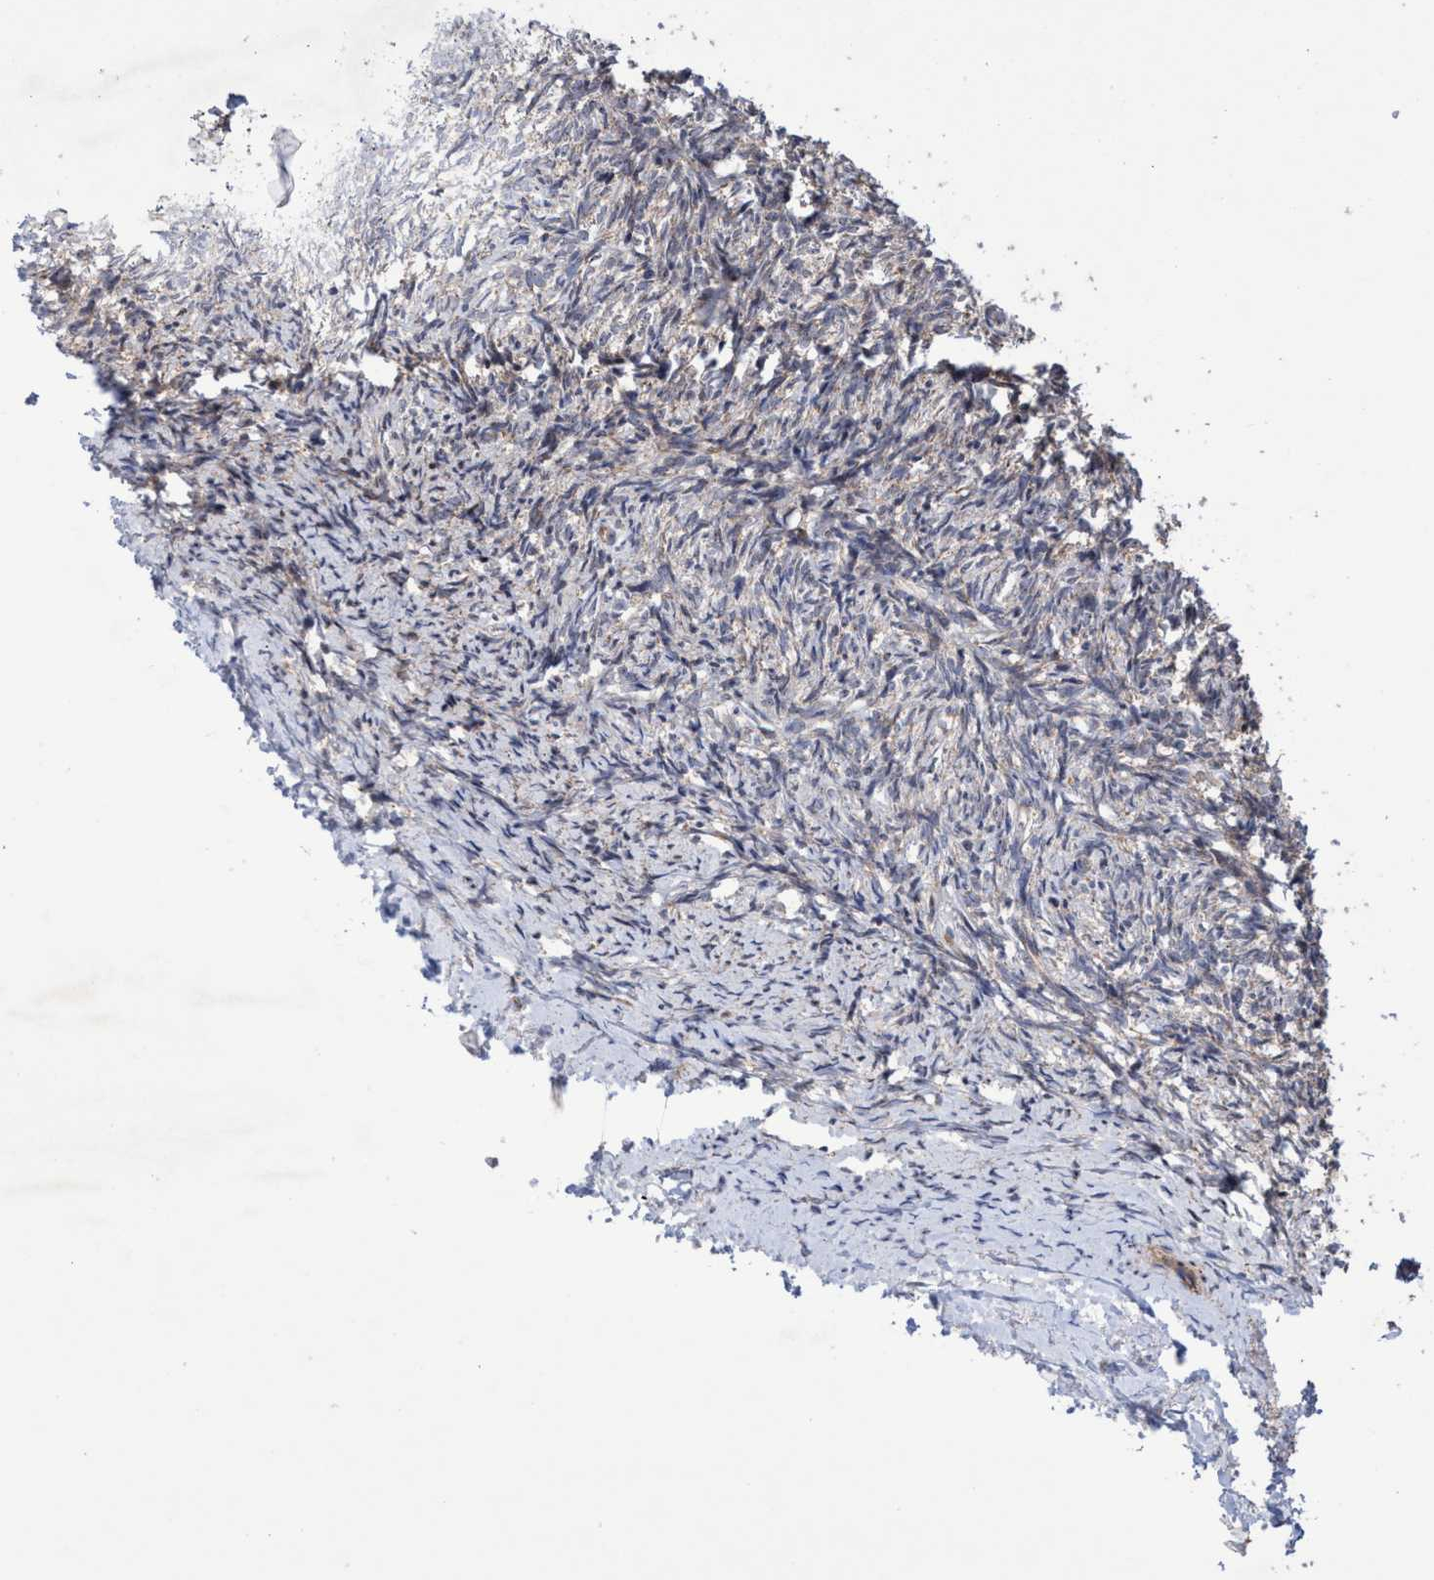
{"staining": {"intensity": "strong", "quantity": "25%-75%", "location": "nuclear"}, "tissue": "ovary", "cell_type": "Ovarian stroma cells", "image_type": "normal", "snomed": [{"axis": "morphology", "description": "Normal tissue, NOS"}, {"axis": "topography", "description": "Ovary"}], "caption": "A brown stain labels strong nuclear staining of a protein in ovarian stroma cells of normal human ovary.", "gene": "P2RY14", "patient": {"sex": "female", "age": 41}}